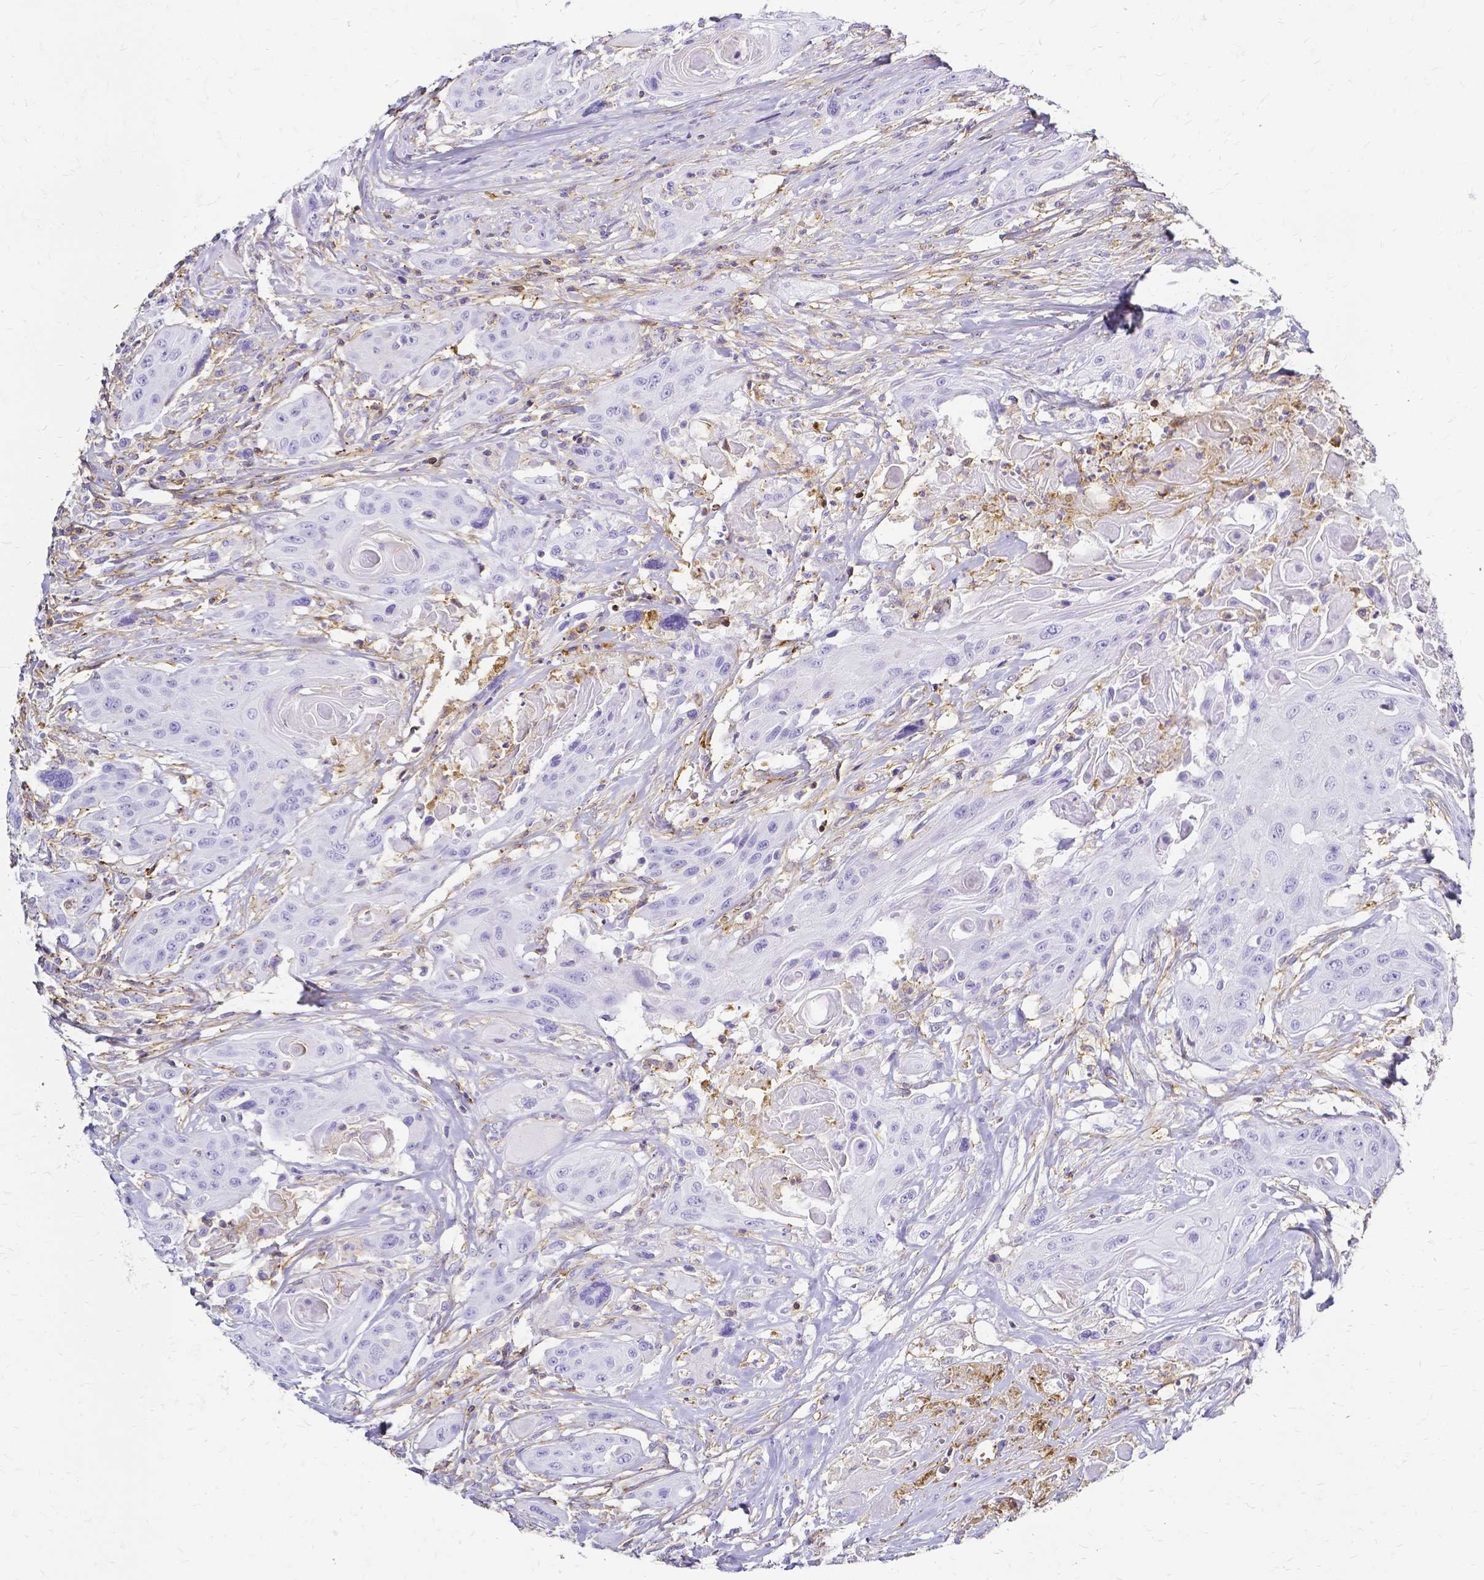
{"staining": {"intensity": "negative", "quantity": "none", "location": "none"}, "tissue": "head and neck cancer", "cell_type": "Tumor cells", "image_type": "cancer", "snomed": [{"axis": "morphology", "description": "Squamous cell carcinoma, NOS"}, {"axis": "topography", "description": "Oral tissue"}, {"axis": "topography", "description": "Head-Neck"}, {"axis": "topography", "description": "Neck, NOS"}], "caption": "Immunohistochemistry (IHC) histopathology image of neoplastic tissue: human squamous cell carcinoma (head and neck) stained with DAB (3,3'-diaminobenzidine) shows no significant protein staining in tumor cells.", "gene": "HSPA12A", "patient": {"sex": "female", "age": 55}}